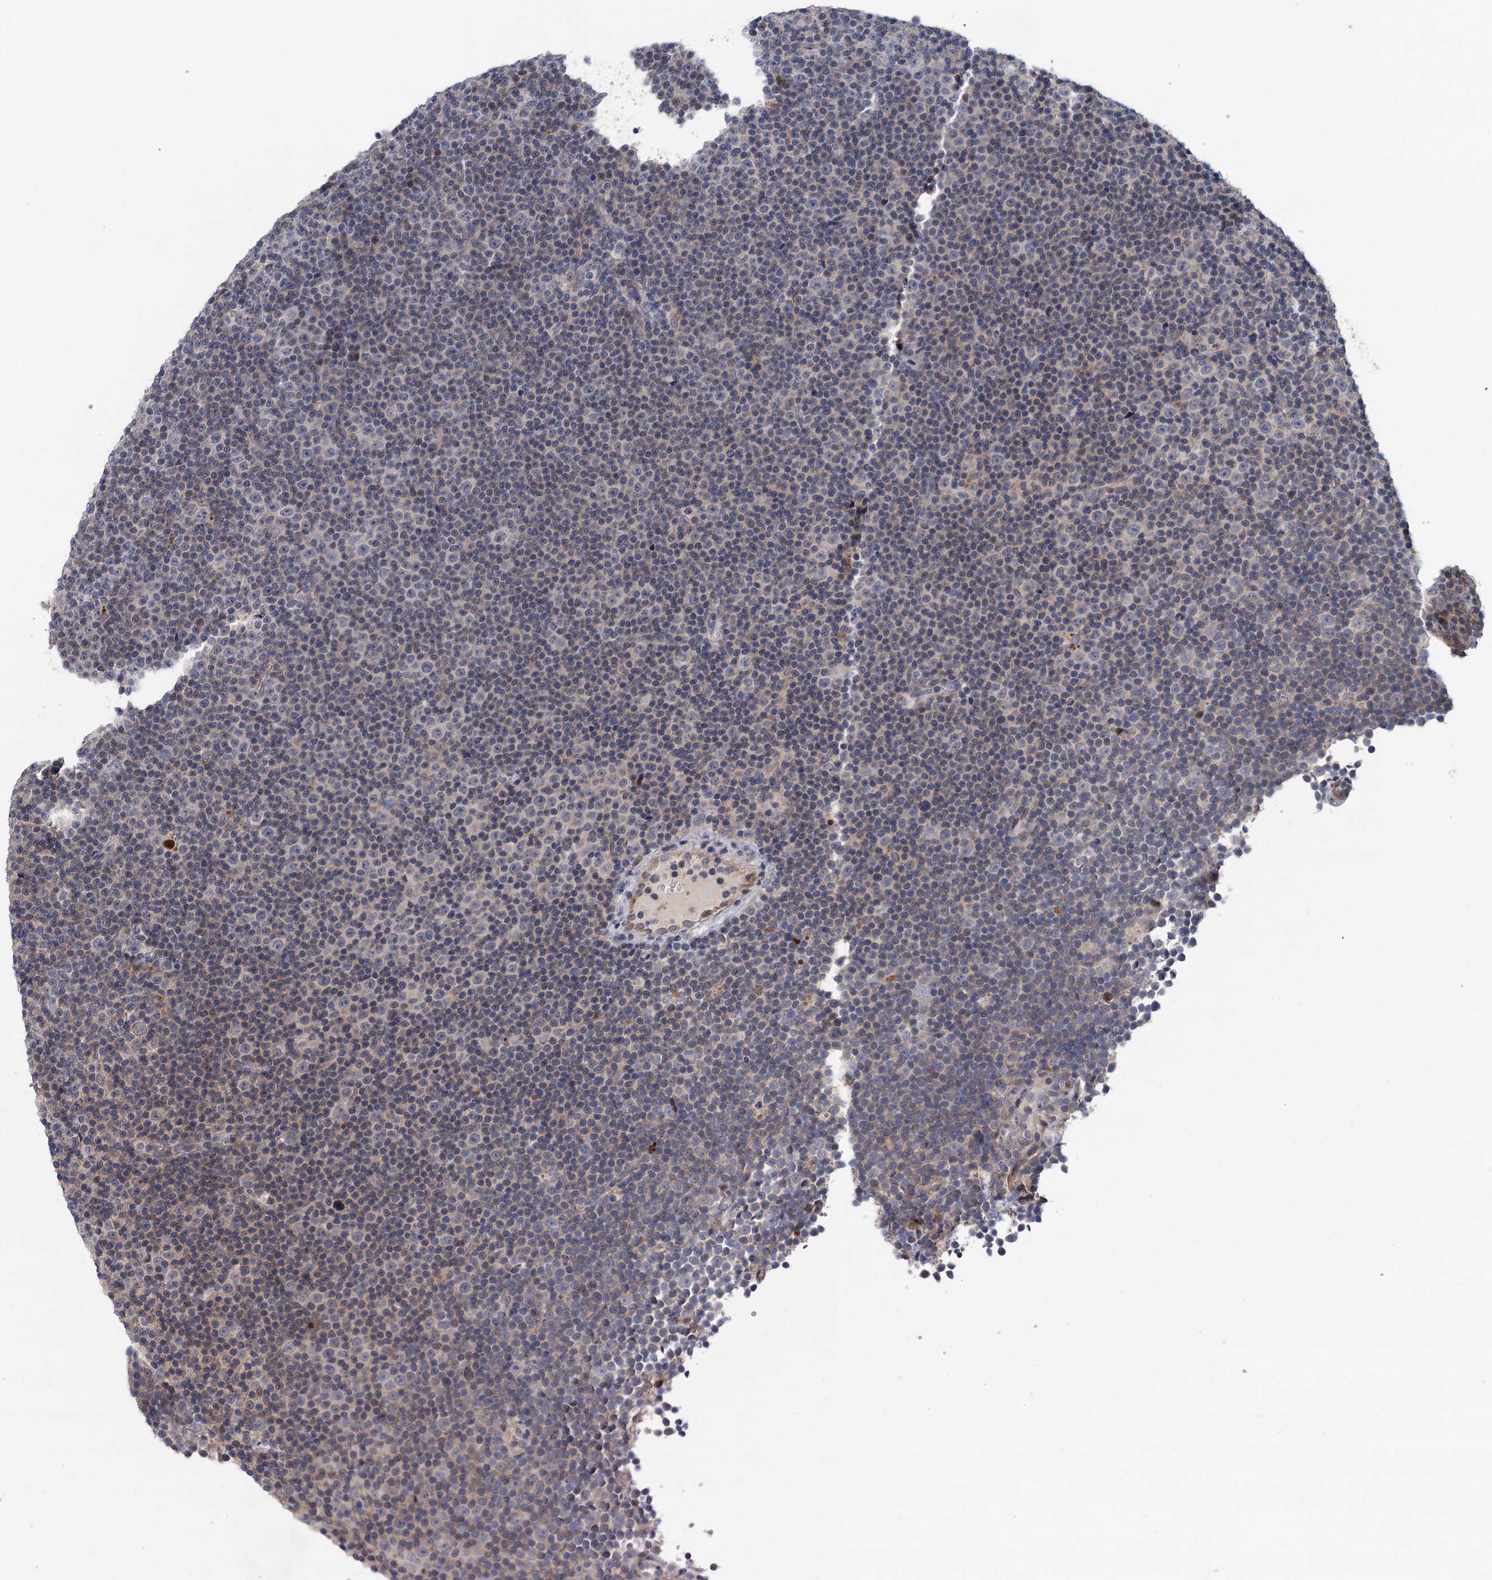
{"staining": {"intensity": "negative", "quantity": "none", "location": "none"}, "tissue": "lymphoma", "cell_type": "Tumor cells", "image_type": "cancer", "snomed": [{"axis": "morphology", "description": "Malignant lymphoma, non-Hodgkin's type, Low grade"}, {"axis": "topography", "description": "Lymph node"}], "caption": "IHC micrograph of human lymphoma stained for a protein (brown), which exhibits no positivity in tumor cells. (Stains: DAB (3,3'-diaminobenzidine) immunohistochemistry with hematoxylin counter stain, Microscopy: brightfield microscopy at high magnification).", "gene": "UBR1", "patient": {"sex": "female", "age": 67}}